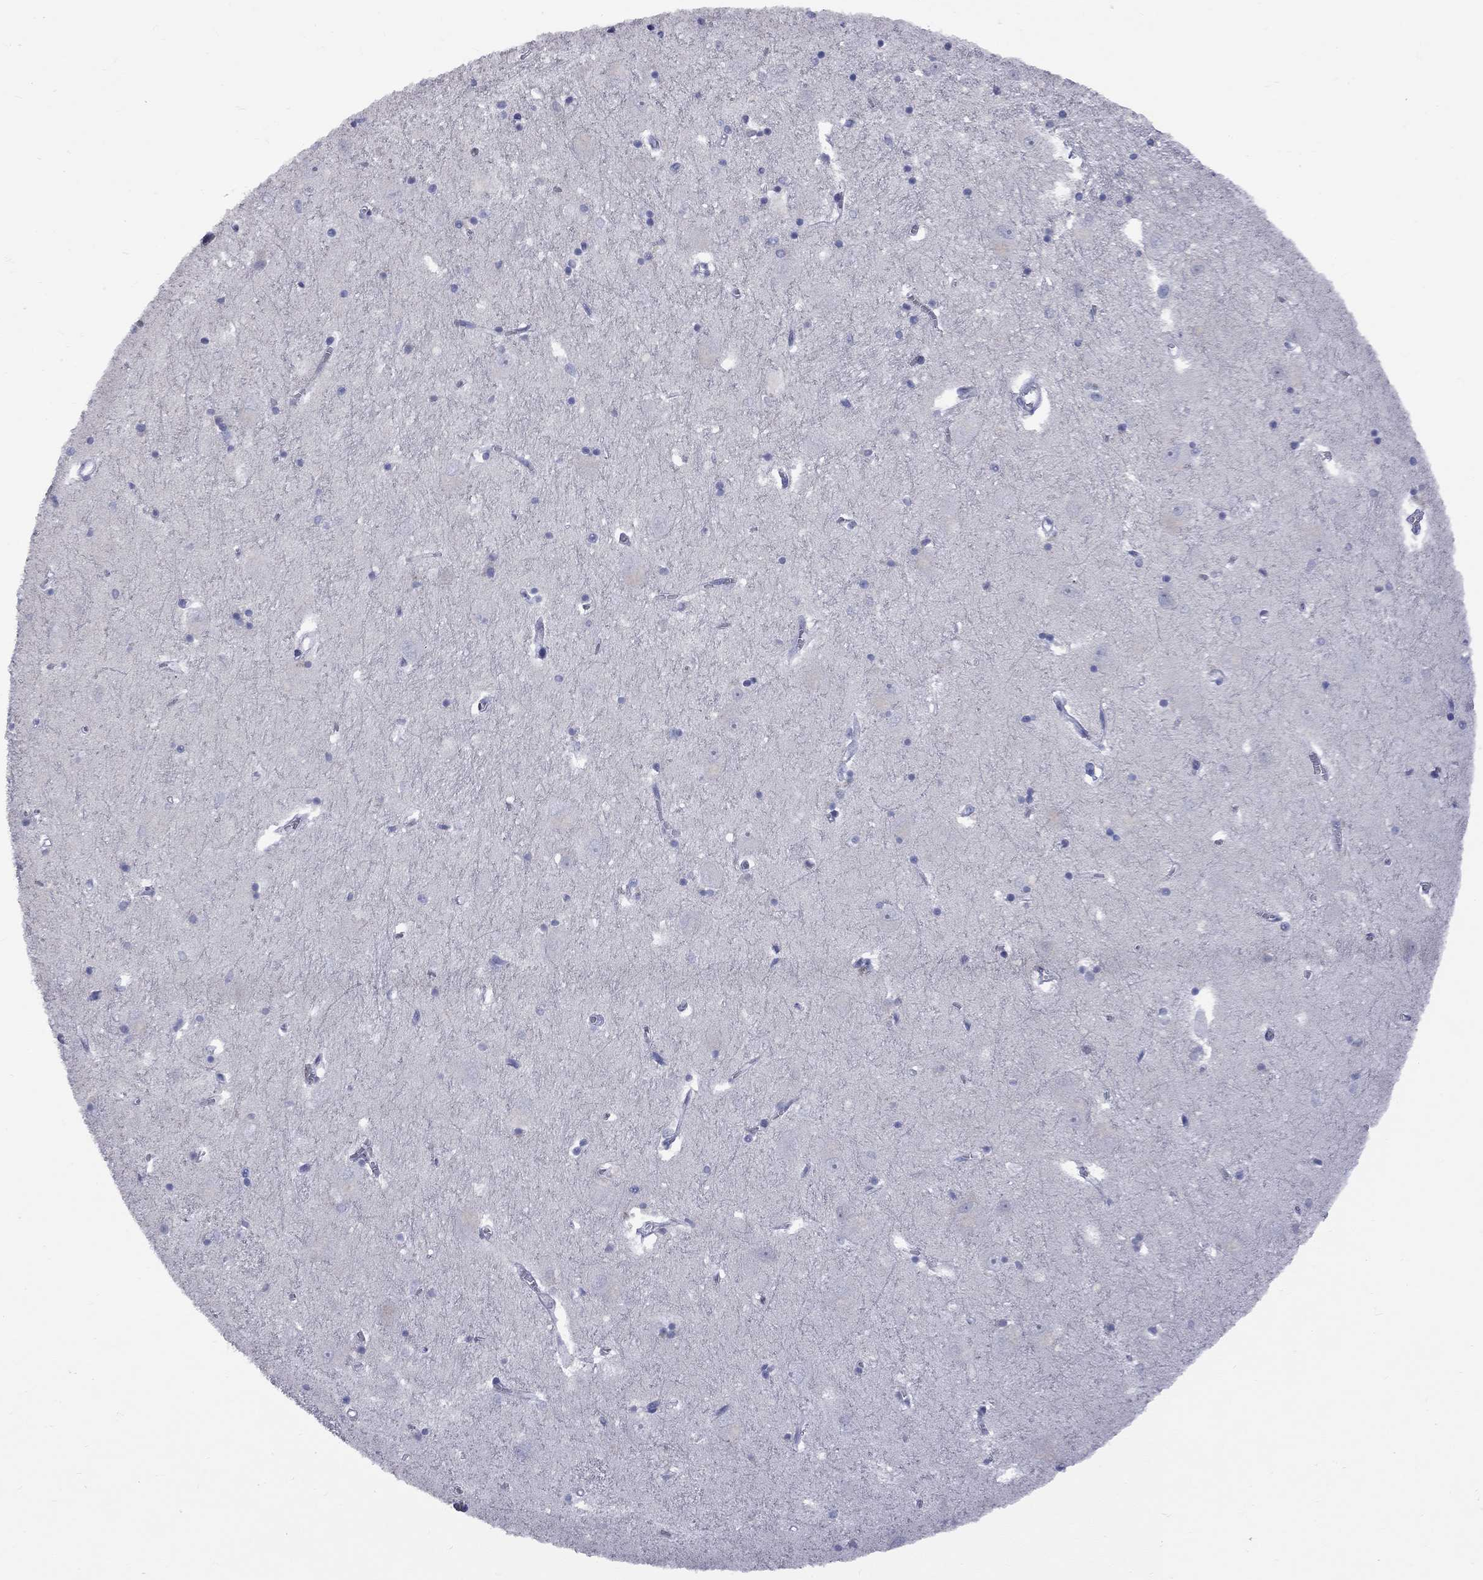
{"staining": {"intensity": "negative", "quantity": "none", "location": "none"}, "tissue": "caudate", "cell_type": "Glial cells", "image_type": "normal", "snomed": [{"axis": "morphology", "description": "Normal tissue, NOS"}, {"axis": "topography", "description": "Lateral ventricle wall"}], "caption": "The photomicrograph displays no staining of glial cells in unremarkable caudate. Brightfield microscopy of immunohistochemistry (IHC) stained with DAB (3,3'-diaminobenzidine) (brown) and hematoxylin (blue), captured at high magnification.", "gene": "ABCB4", "patient": {"sex": "male", "age": 54}}